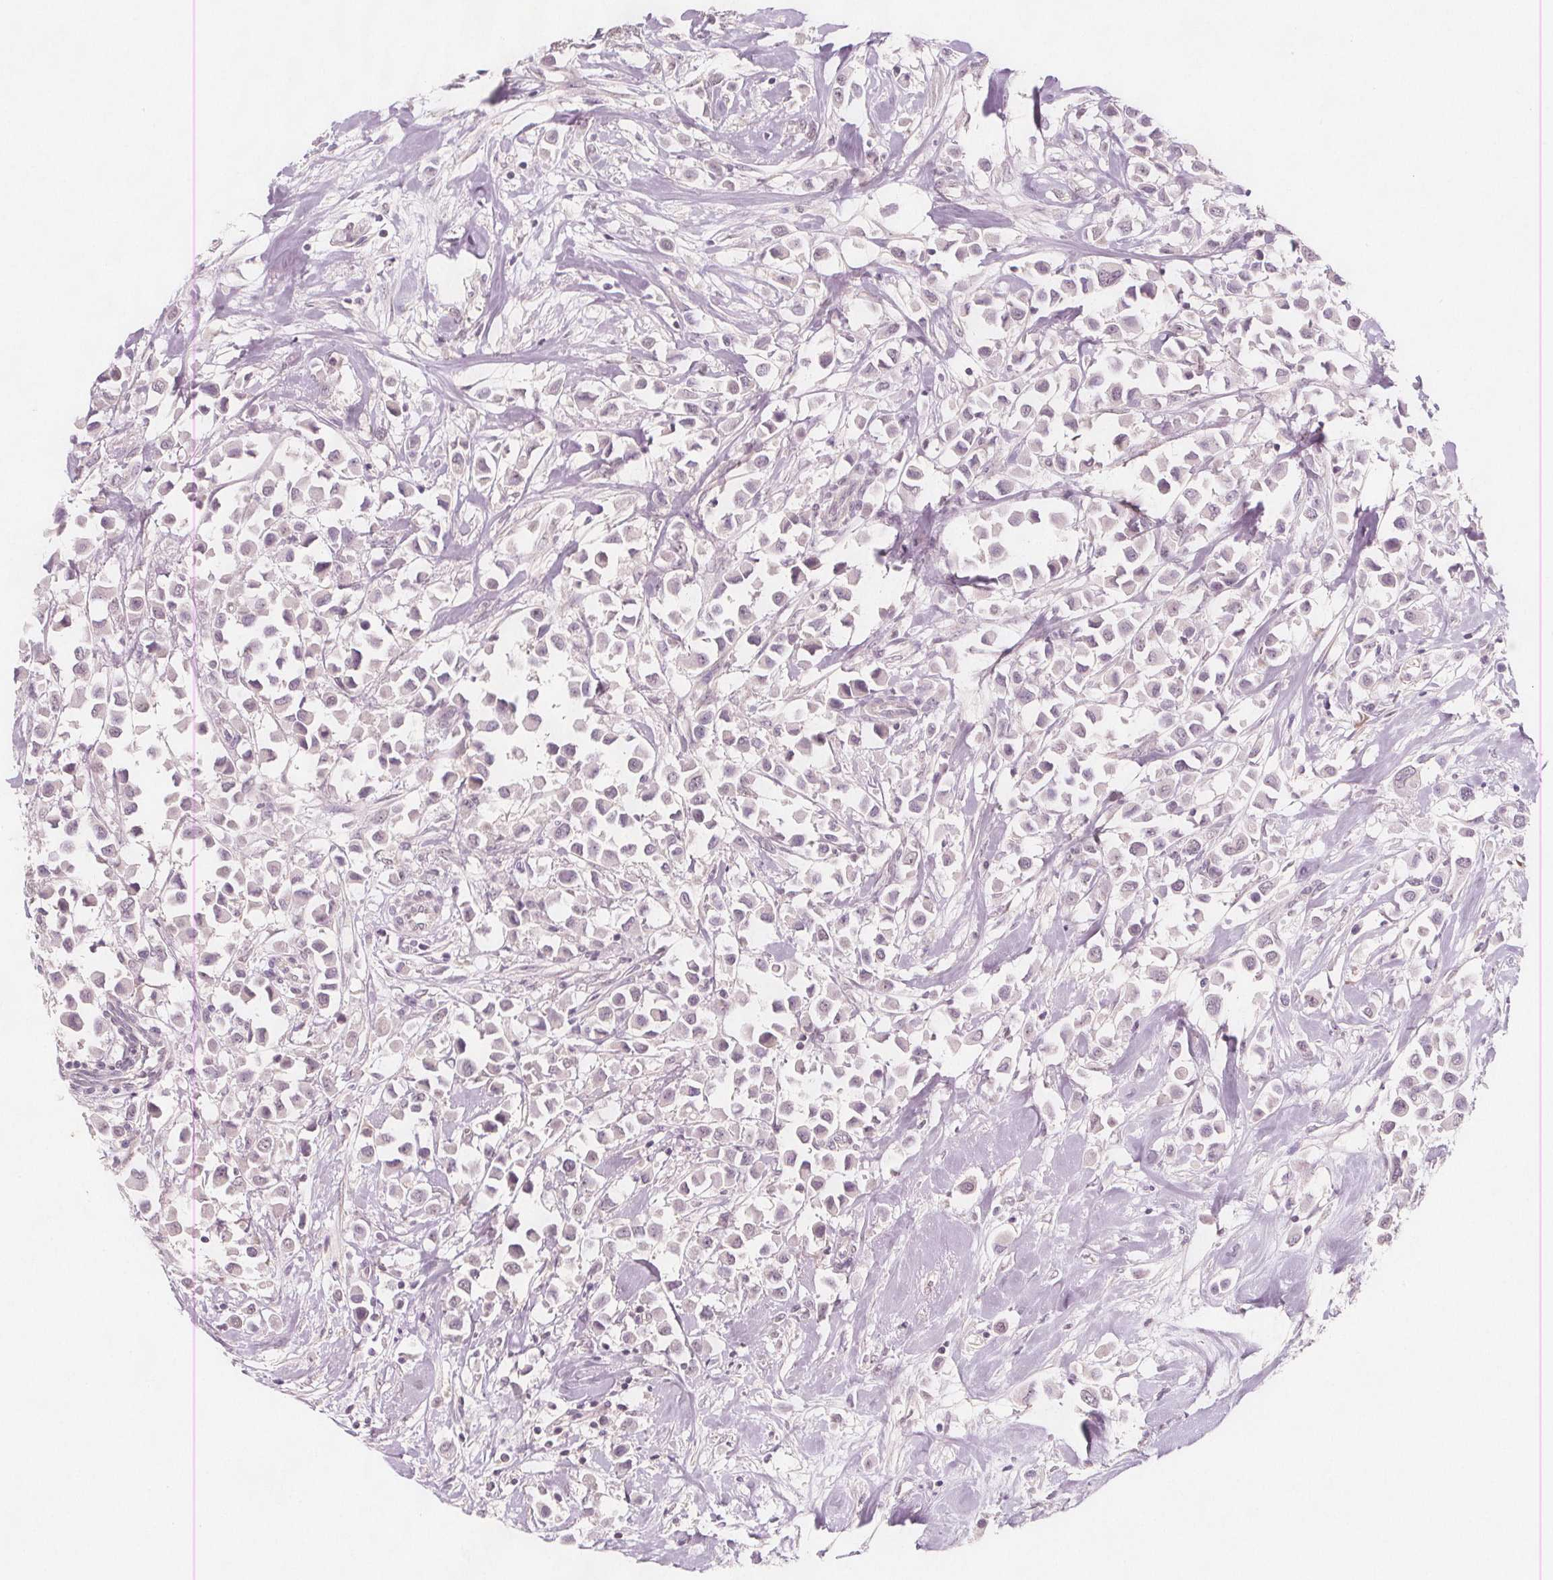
{"staining": {"intensity": "negative", "quantity": "none", "location": "none"}, "tissue": "breast cancer", "cell_type": "Tumor cells", "image_type": "cancer", "snomed": [{"axis": "morphology", "description": "Duct carcinoma"}, {"axis": "topography", "description": "Breast"}], "caption": "Immunohistochemical staining of breast cancer shows no significant positivity in tumor cells. Brightfield microscopy of IHC stained with DAB (3,3'-diaminobenzidine) (brown) and hematoxylin (blue), captured at high magnification.", "gene": "C1orf167", "patient": {"sex": "female", "age": 61}}